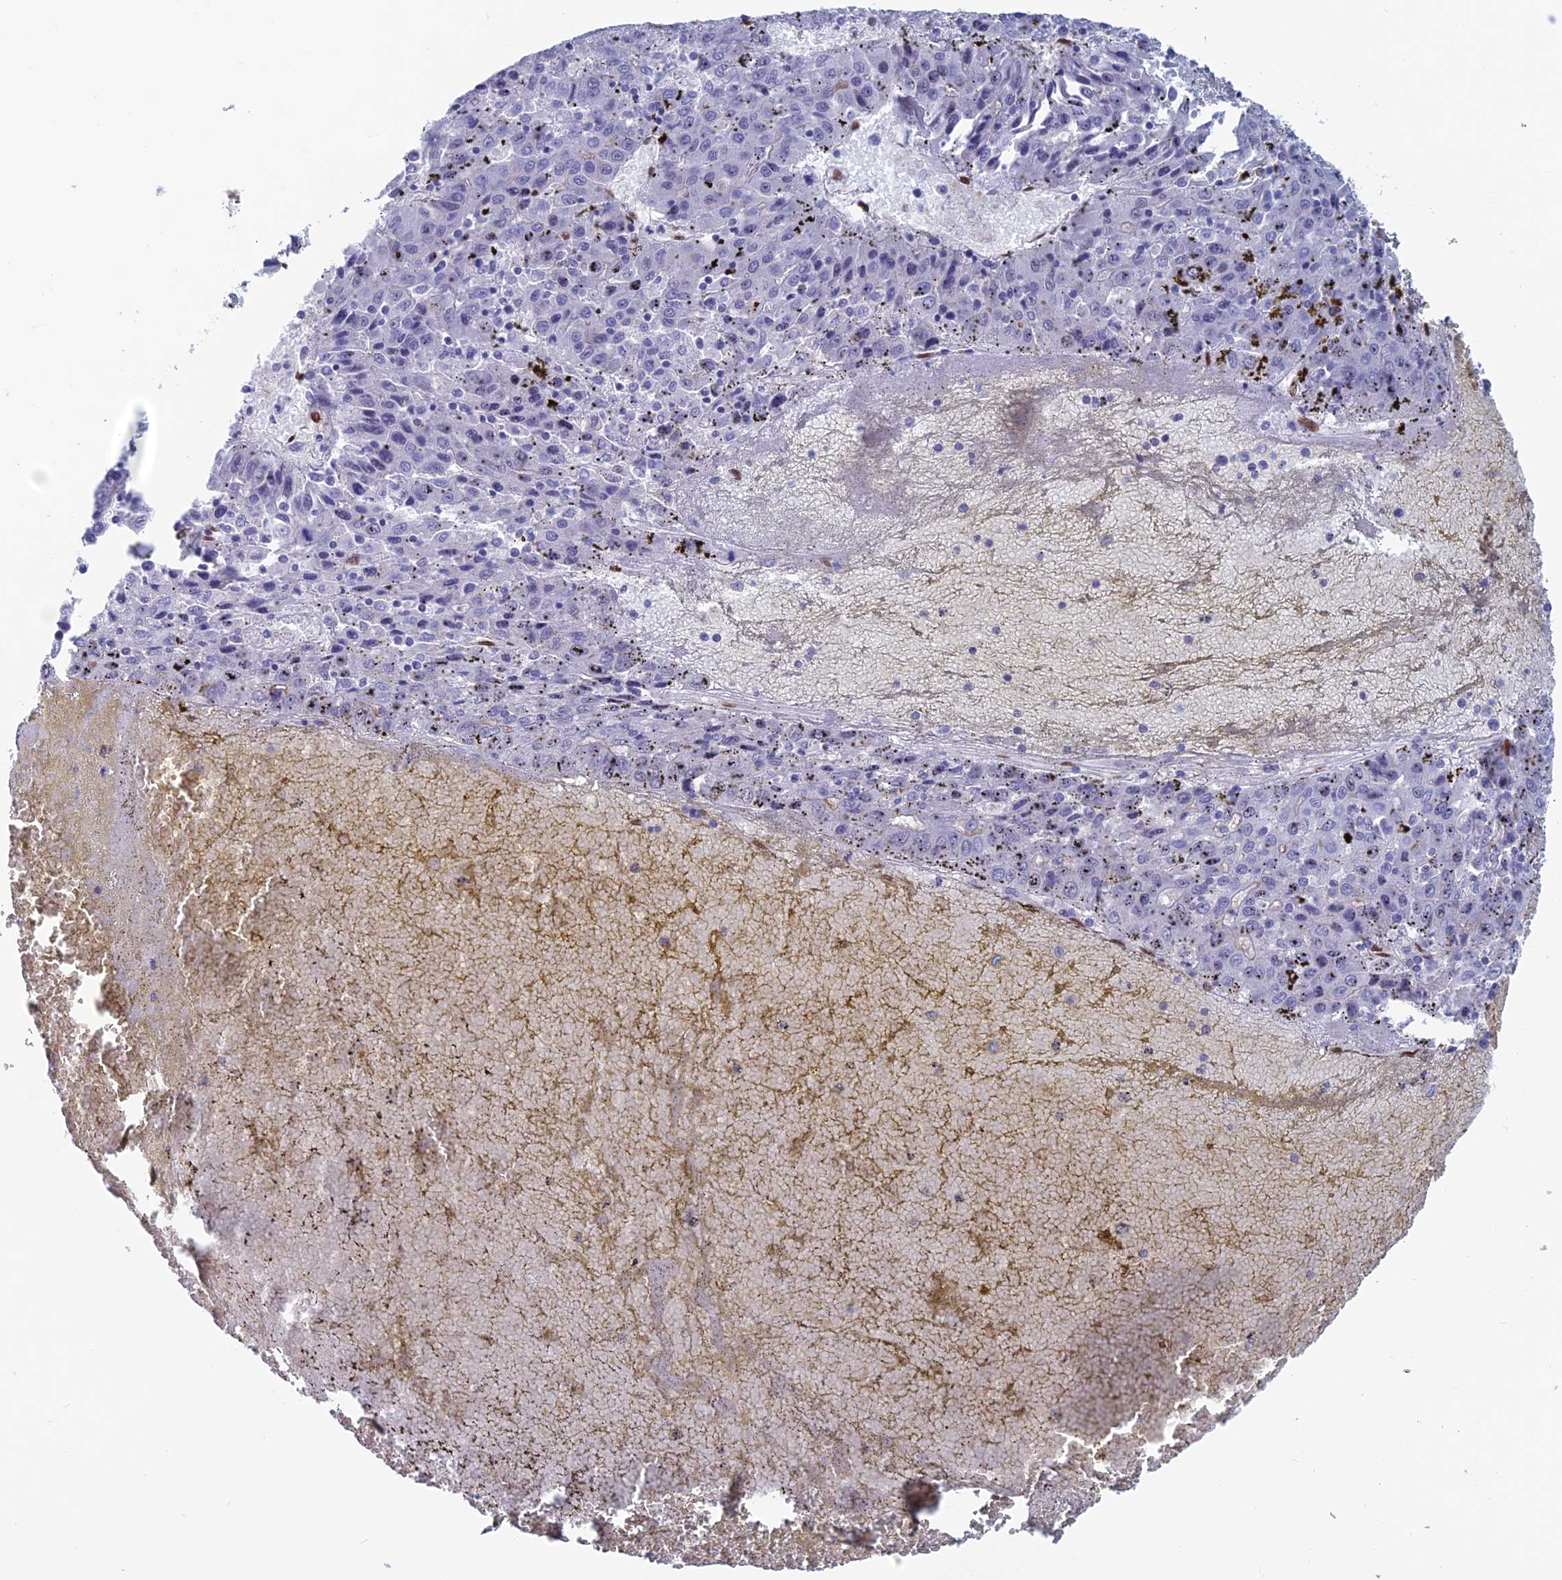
{"staining": {"intensity": "negative", "quantity": "none", "location": "none"}, "tissue": "liver cancer", "cell_type": "Tumor cells", "image_type": "cancer", "snomed": [{"axis": "morphology", "description": "Carcinoma, Hepatocellular, NOS"}, {"axis": "topography", "description": "Liver"}], "caption": "Liver cancer stained for a protein using IHC demonstrates no positivity tumor cells.", "gene": "NOL4L", "patient": {"sex": "female", "age": 53}}